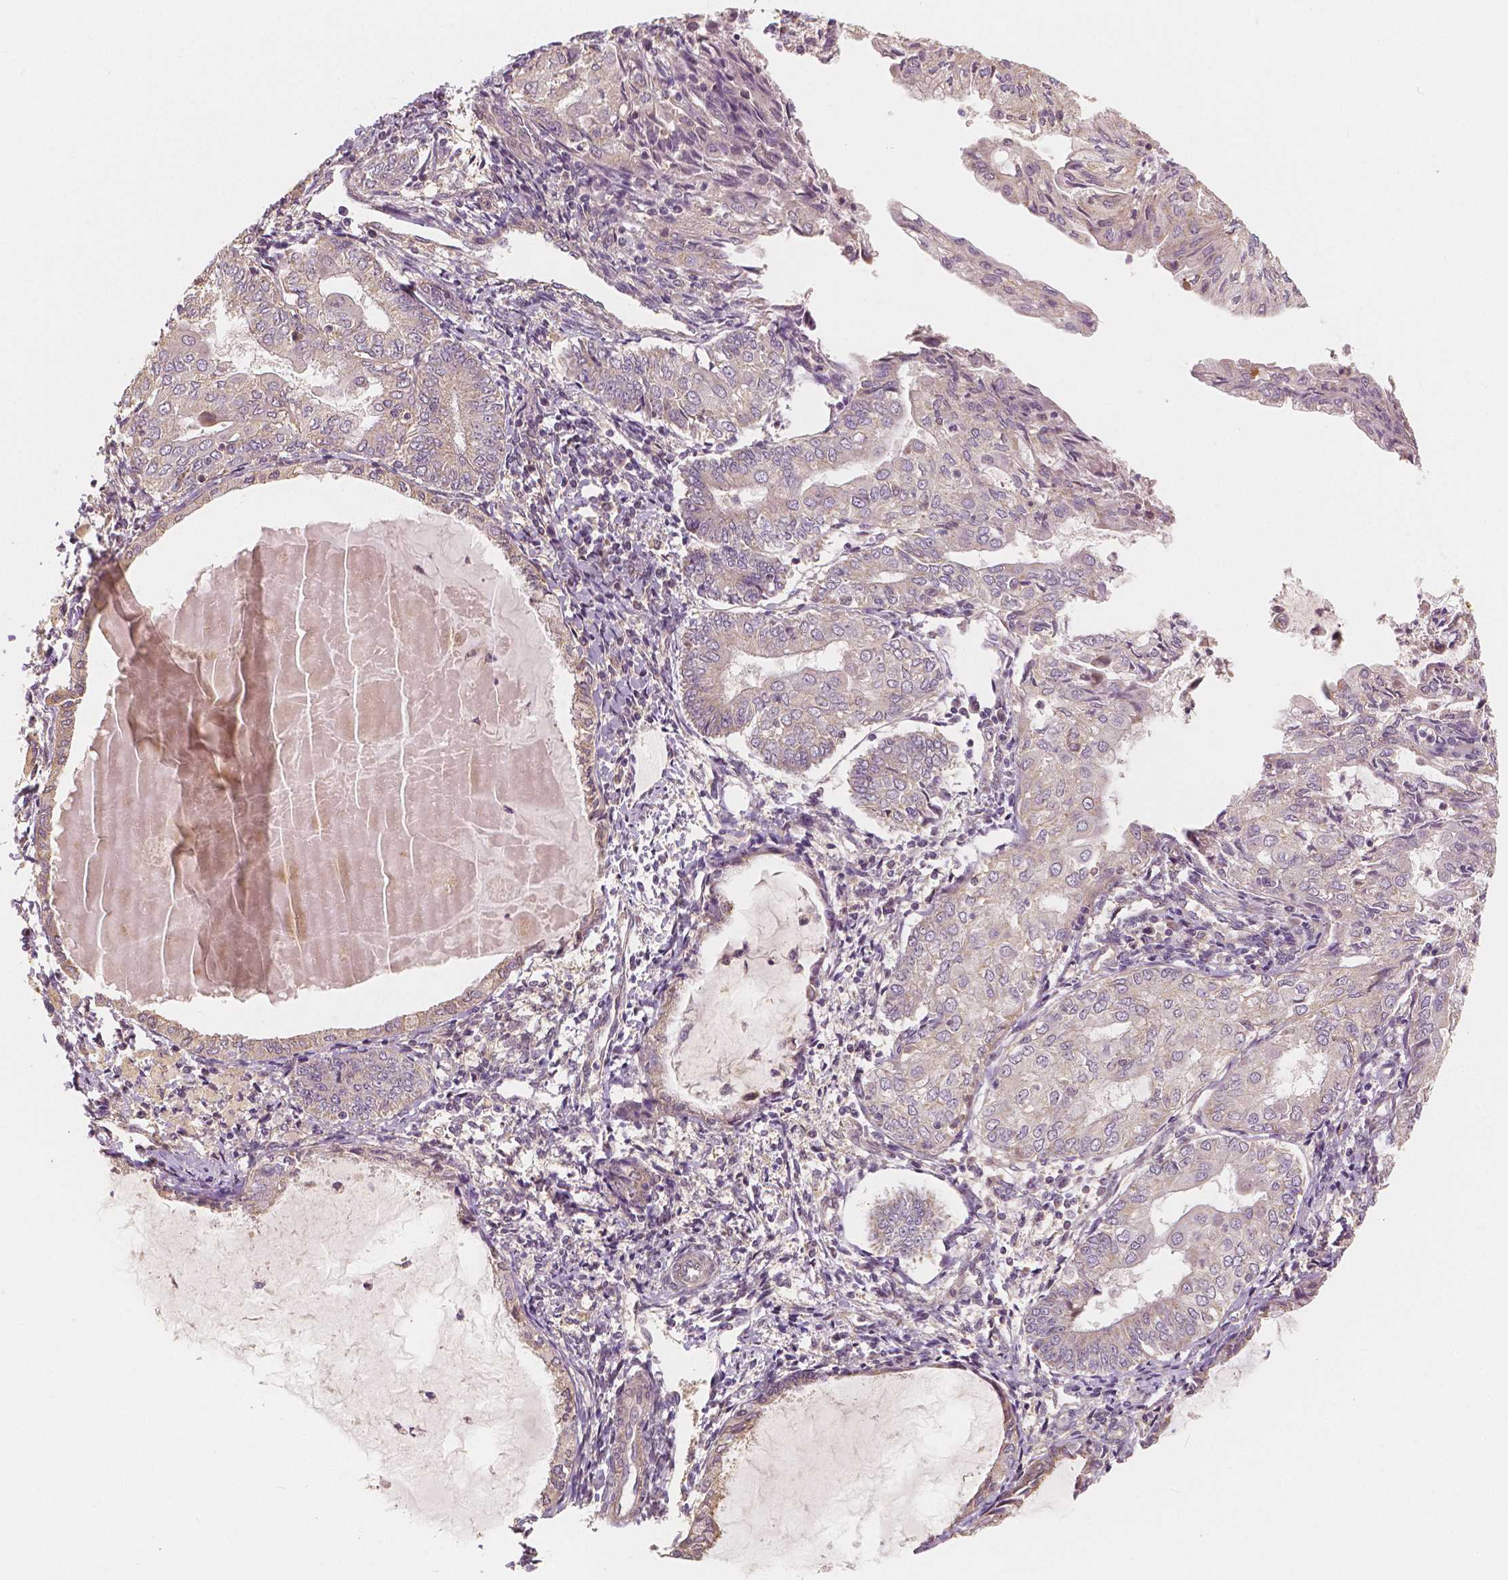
{"staining": {"intensity": "negative", "quantity": "none", "location": "none"}, "tissue": "endometrial cancer", "cell_type": "Tumor cells", "image_type": "cancer", "snomed": [{"axis": "morphology", "description": "Adenocarcinoma, NOS"}, {"axis": "topography", "description": "Endometrium"}], "caption": "Endometrial cancer stained for a protein using IHC demonstrates no staining tumor cells.", "gene": "SNX12", "patient": {"sex": "female", "age": 68}}